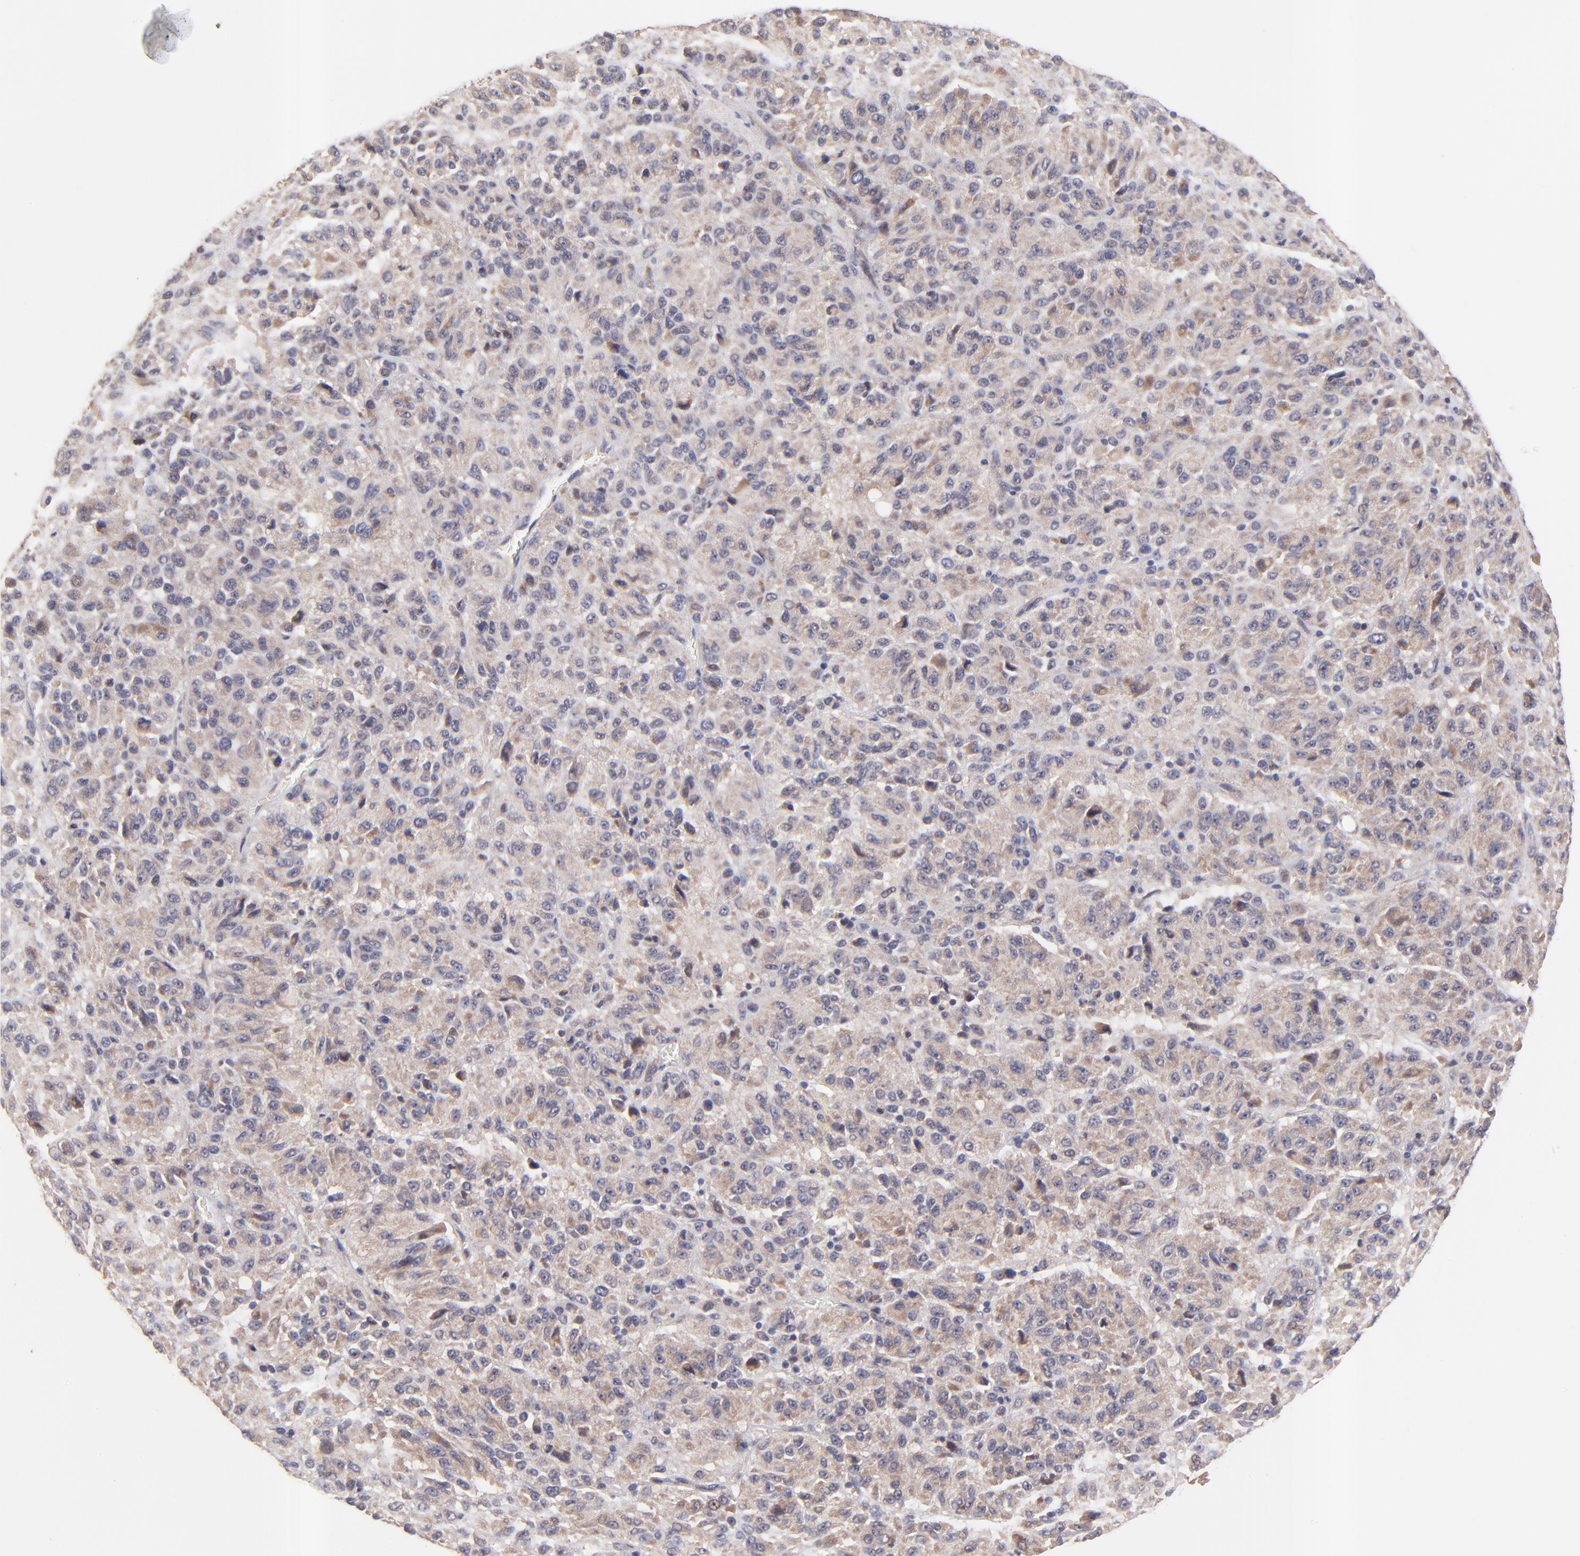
{"staining": {"intensity": "moderate", "quantity": ">75%", "location": "cytoplasmic/membranous"}, "tissue": "melanoma", "cell_type": "Tumor cells", "image_type": "cancer", "snomed": [{"axis": "morphology", "description": "Malignant melanoma, Metastatic site"}, {"axis": "topography", "description": "Lung"}], "caption": "Immunohistochemical staining of malignant melanoma (metastatic site) displays medium levels of moderate cytoplasmic/membranous protein expression in approximately >75% of tumor cells.", "gene": "BAIAP2L2", "patient": {"sex": "male", "age": 64}}